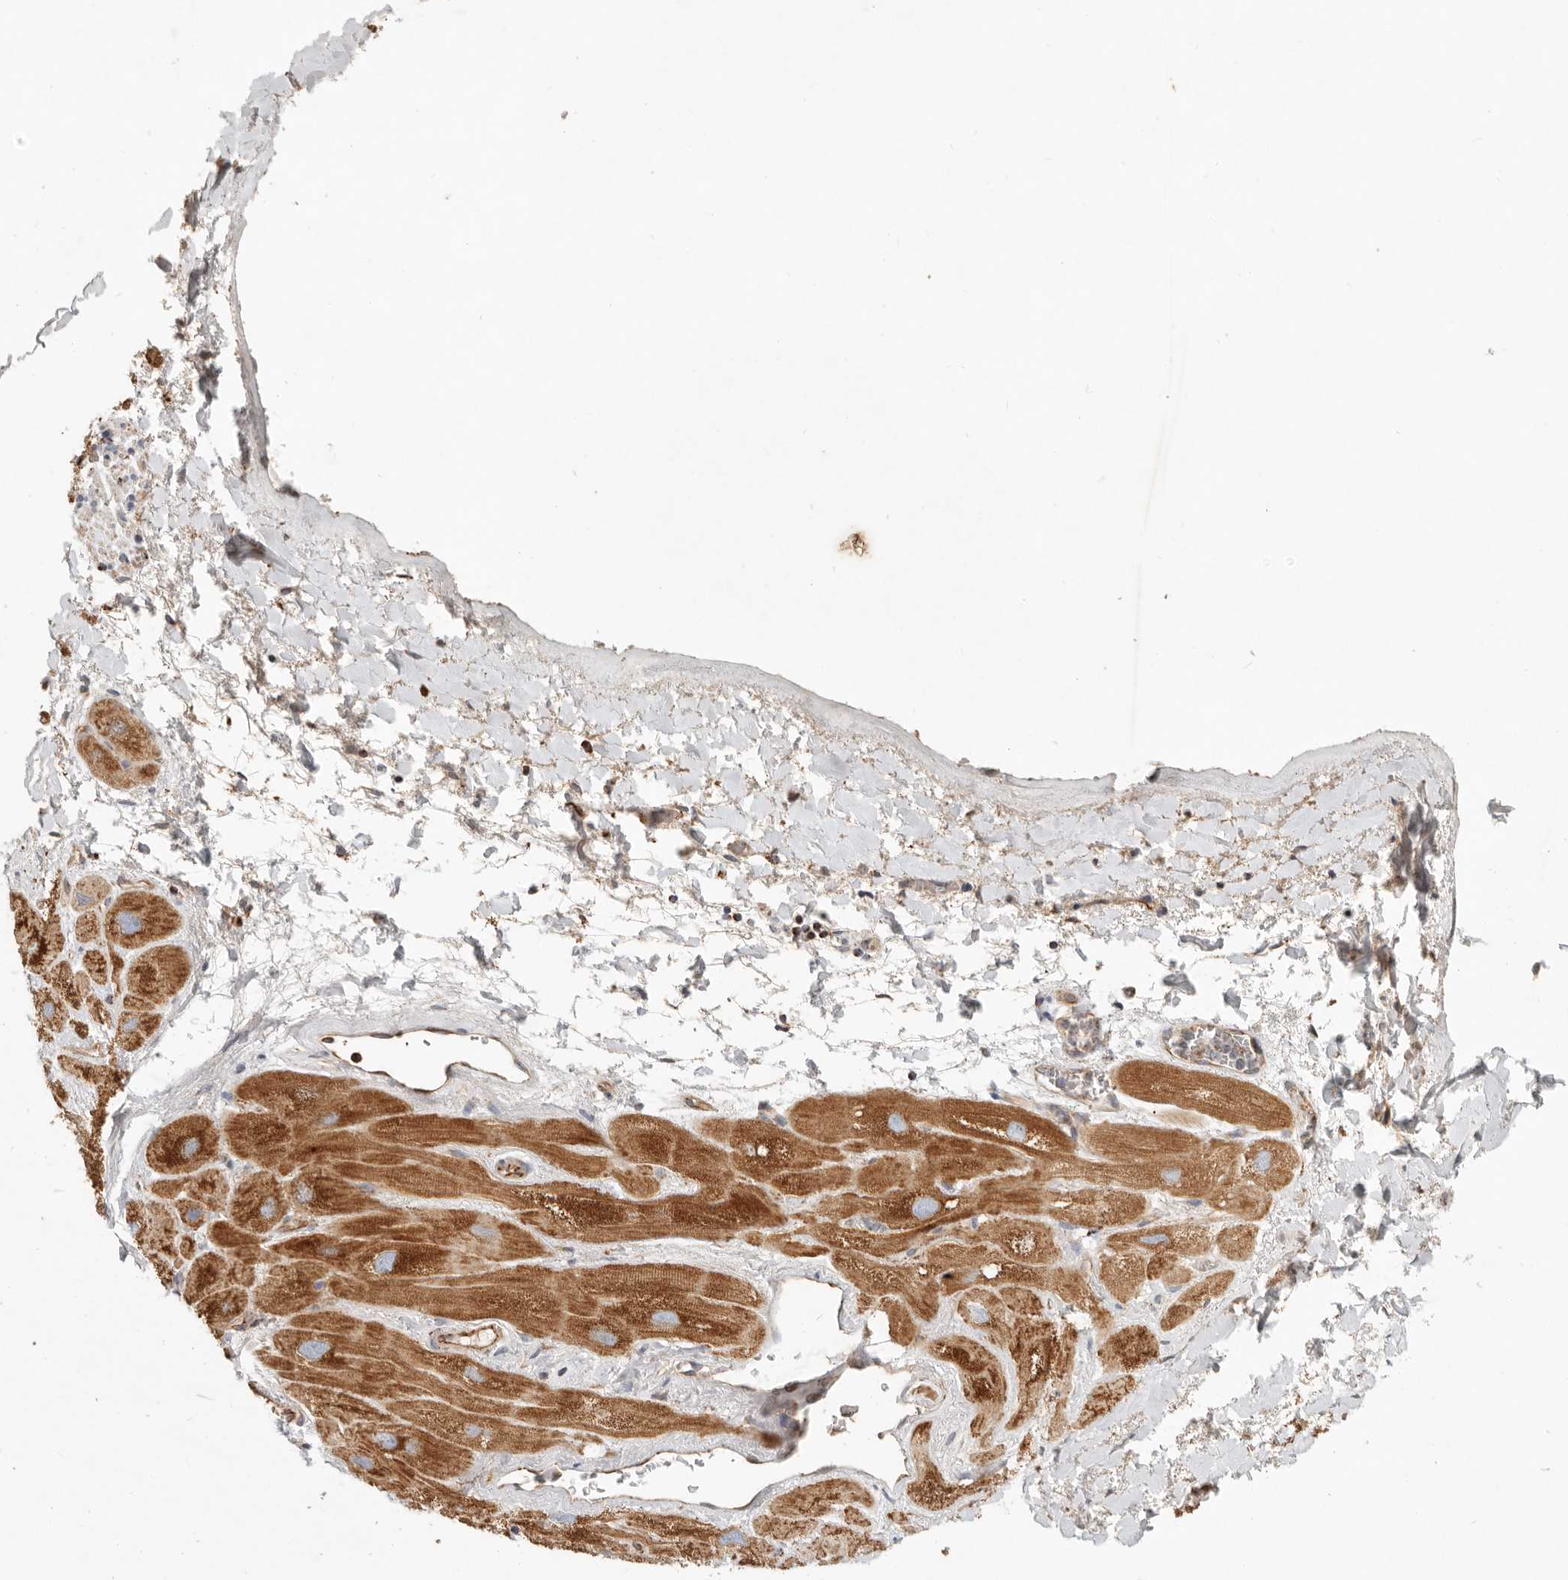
{"staining": {"intensity": "moderate", "quantity": ">75%", "location": "cytoplasmic/membranous"}, "tissue": "heart muscle", "cell_type": "Cardiomyocytes", "image_type": "normal", "snomed": [{"axis": "morphology", "description": "Normal tissue, NOS"}, {"axis": "topography", "description": "Heart"}], "caption": "Immunohistochemistry (IHC) staining of unremarkable heart muscle, which exhibits medium levels of moderate cytoplasmic/membranous expression in approximately >75% of cardiomyocytes indicating moderate cytoplasmic/membranous protein positivity. The staining was performed using DAB (brown) for protein detection and nuclei were counterstained in hematoxylin (blue).", "gene": "ARHGEF10L", "patient": {"sex": "male", "age": 49}}